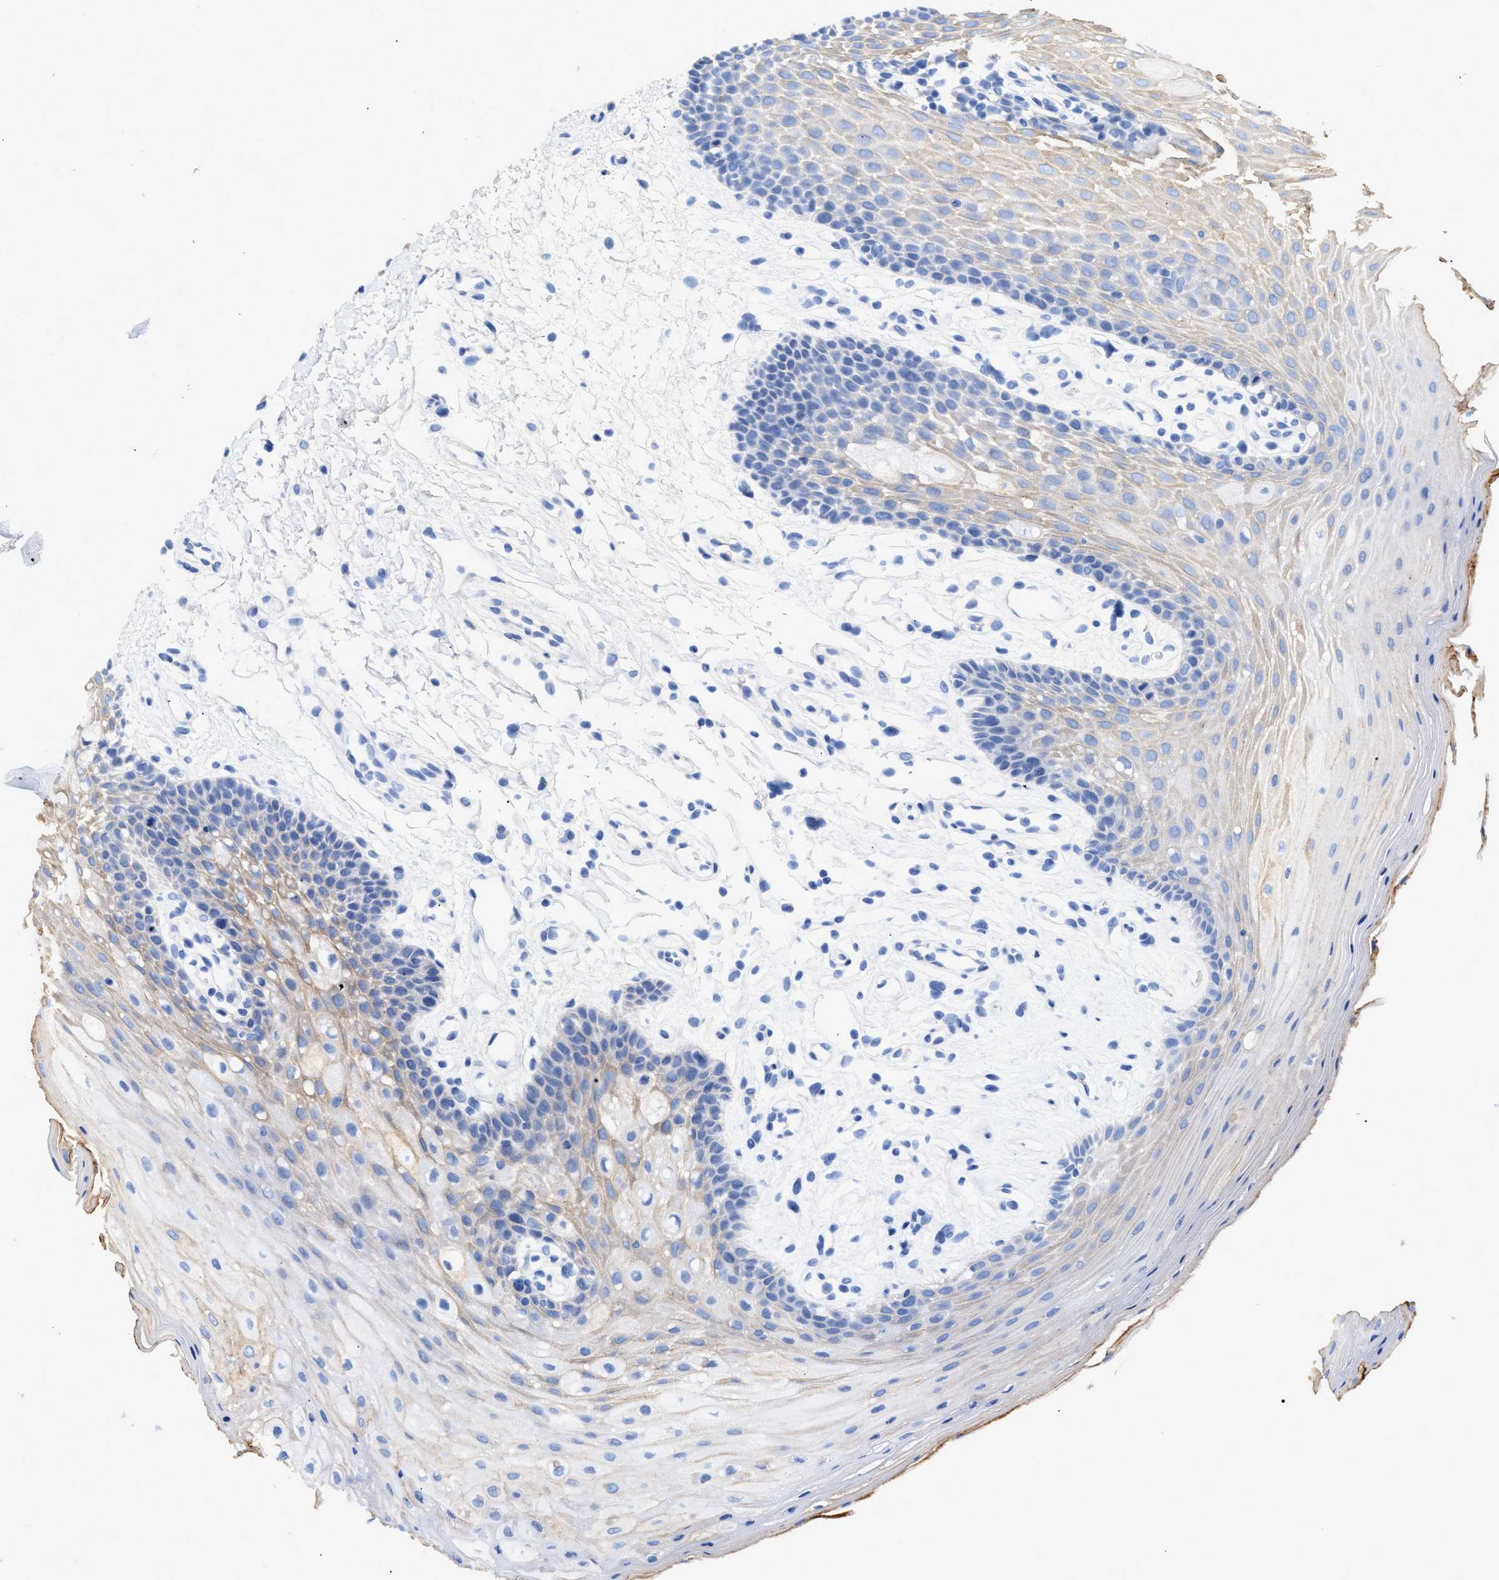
{"staining": {"intensity": "moderate", "quantity": "25%-75%", "location": "cytoplasmic/membranous"}, "tissue": "oral mucosa", "cell_type": "Squamous epithelial cells", "image_type": "normal", "snomed": [{"axis": "morphology", "description": "Normal tissue, NOS"}, {"axis": "morphology", "description": "Squamous cell carcinoma, NOS"}, {"axis": "topography", "description": "Oral tissue"}, {"axis": "topography", "description": "Head-Neck"}], "caption": "A histopathology image of human oral mucosa stained for a protein reveals moderate cytoplasmic/membranous brown staining in squamous epithelial cells. (Brightfield microscopy of DAB IHC at high magnification).", "gene": "CCDC146", "patient": {"sex": "male", "age": 71}}